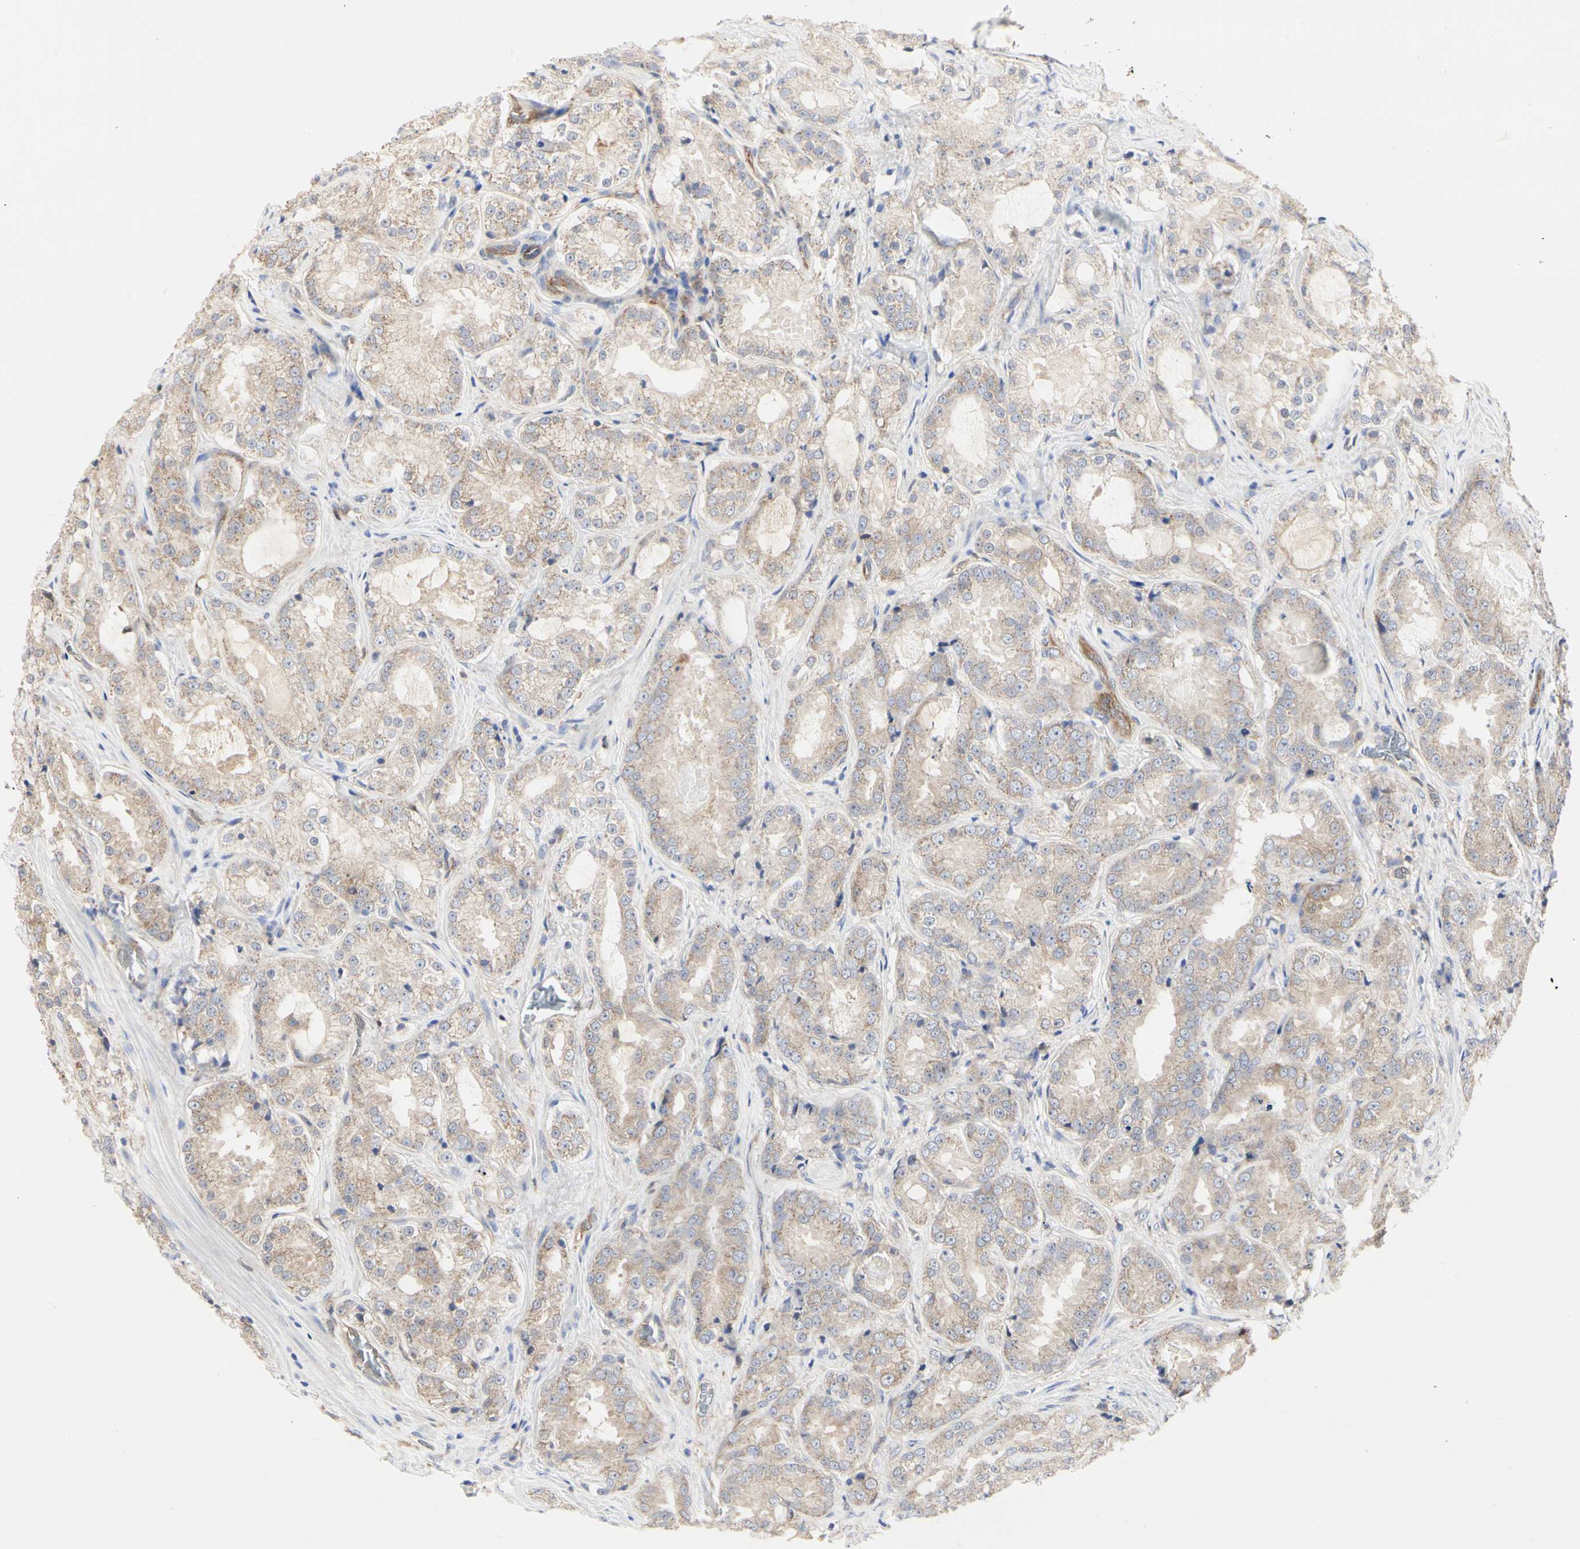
{"staining": {"intensity": "weak", "quantity": ">75%", "location": "cytoplasmic/membranous"}, "tissue": "prostate cancer", "cell_type": "Tumor cells", "image_type": "cancer", "snomed": [{"axis": "morphology", "description": "Adenocarcinoma, High grade"}, {"axis": "topography", "description": "Prostate"}], "caption": "Immunohistochemistry (DAB (3,3'-diaminobenzidine)) staining of human prostate cancer (adenocarcinoma (high-grade)) exhibits weak cytoplasmic/membranous protein positivity in approximately >75% of tumor cells. (IHC, brightfield microscopy, high magnification).", "gene": "C3orf52", "patient": {"sex": "male", "age": 73}}